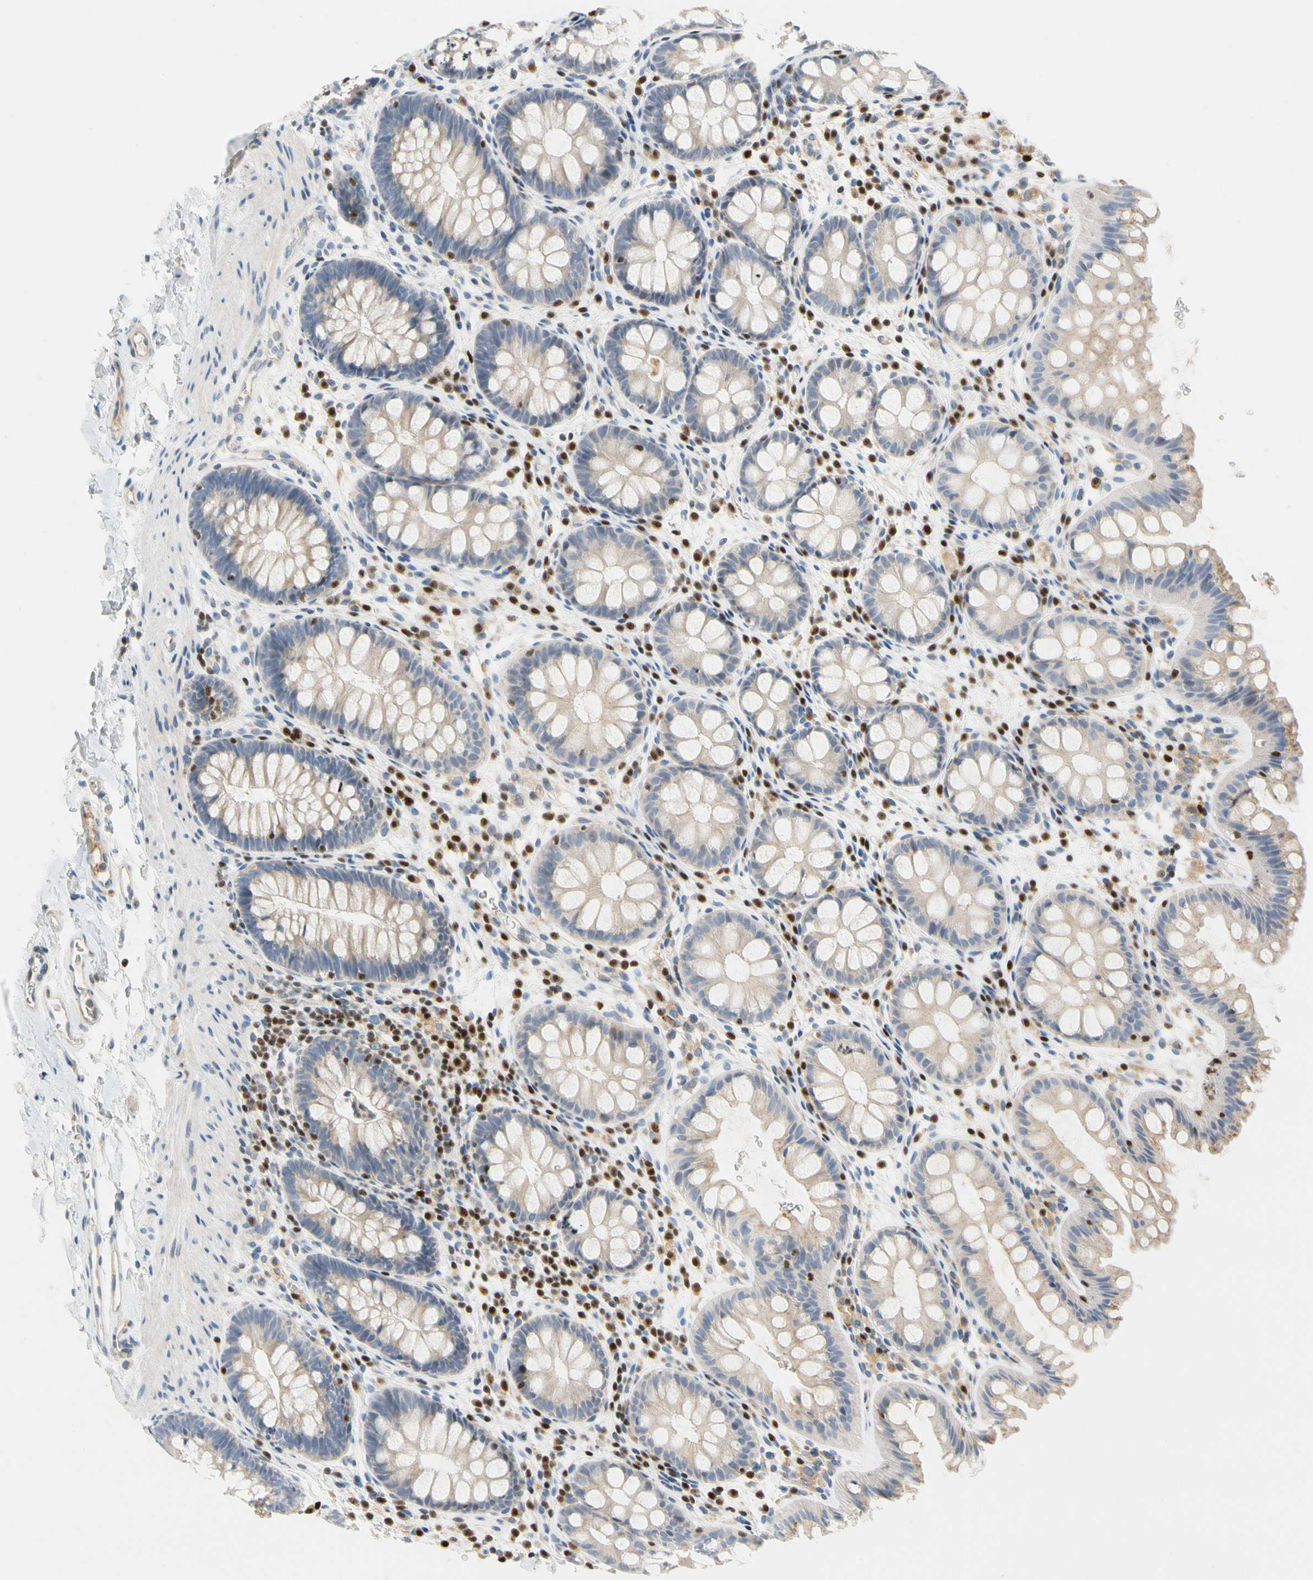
{"staining": {"intensity": "weak", "quantity": "25%-75%", "location": "cytoplasmic/membranous"}, "tissue": "rectum", "cell_type": "Glandular cells", "image_type": "normal", "snomed": [{"axis": "morphology", "description": "Normal tissue, NOS"}, {"axis": "topography", "description": "Rectum"}], "caption": "Immunohistochemical staining of unremarkable rectum shows weak cytoplasmic/membranous protein positivity in approximately 25%-75% of glandular cells. The protein is shown in brown color, while the nuclei are stained blue.", "gene": "SP140", "patient": {"sex": "female", "age": 24}}